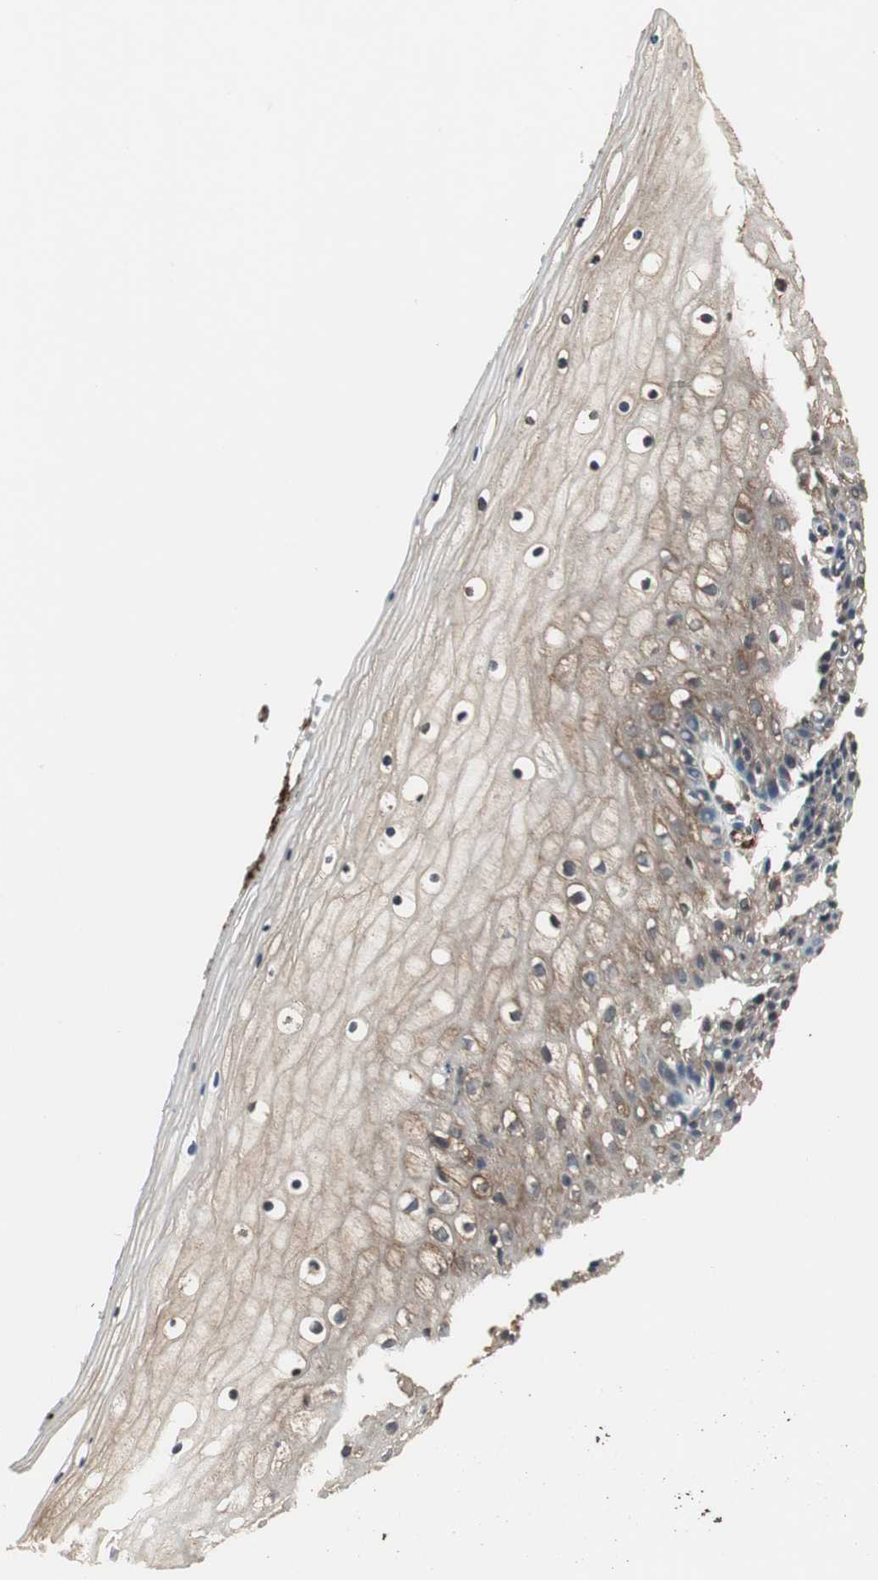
{"staining": {"intensity": "moderate", "quantity": ">75%", "location": "cytoplasmic/membranous"}, "tissue": "vagina", "cell_type": "Squamous epithelial cells", "image_type": "normal", "snomed": [{"axis": "morphology", "description": "Normal tissue, NOS"}, {"axis": "topography", "description": "Vagina"}], "caption": "Protein staining displays moderate cytoplasmic/membranous expression in approximately >75% of squamous epithelial cells in normal vagina.", "gene": "PTPN11", "patient": {"sex": "female", "age": 46}}